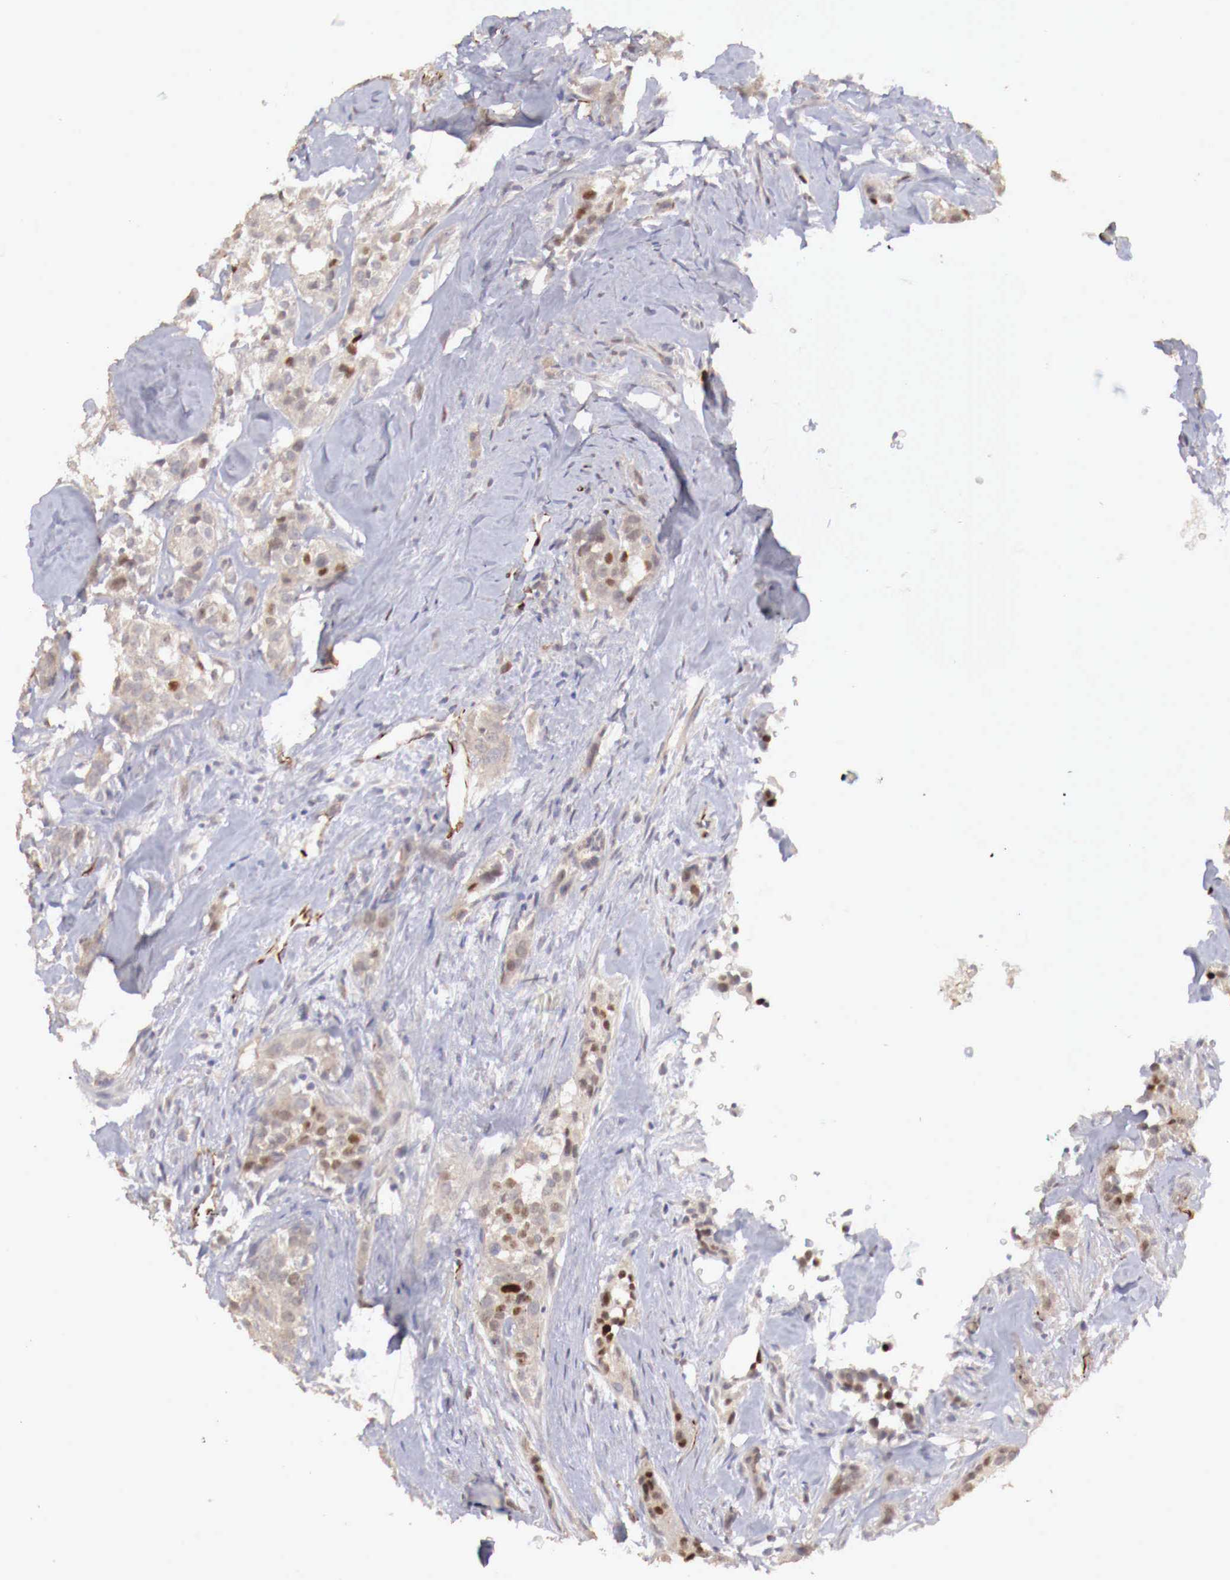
{"staining": {"intensity": "weak", "quantity": ">75%", "location": "cytoplasmic/membranous"}, "tissue": "breast cancer", "cell_type": "Tumor cells", "image_type": "cancer", "snomed": [{"axis": "morphology", "description": "Duct carcinoma"}, {"axis": "topography", "description": "Breast"}], "caption": "Brown immunohistochemical staining in human breast cancer (intraductal carcinoma) exhibits weak cytoplasmic/membranous staining in approximately >75% of tumor cells.", "gene": "WT1", "patient": {"sex": "female", "age": 45}}